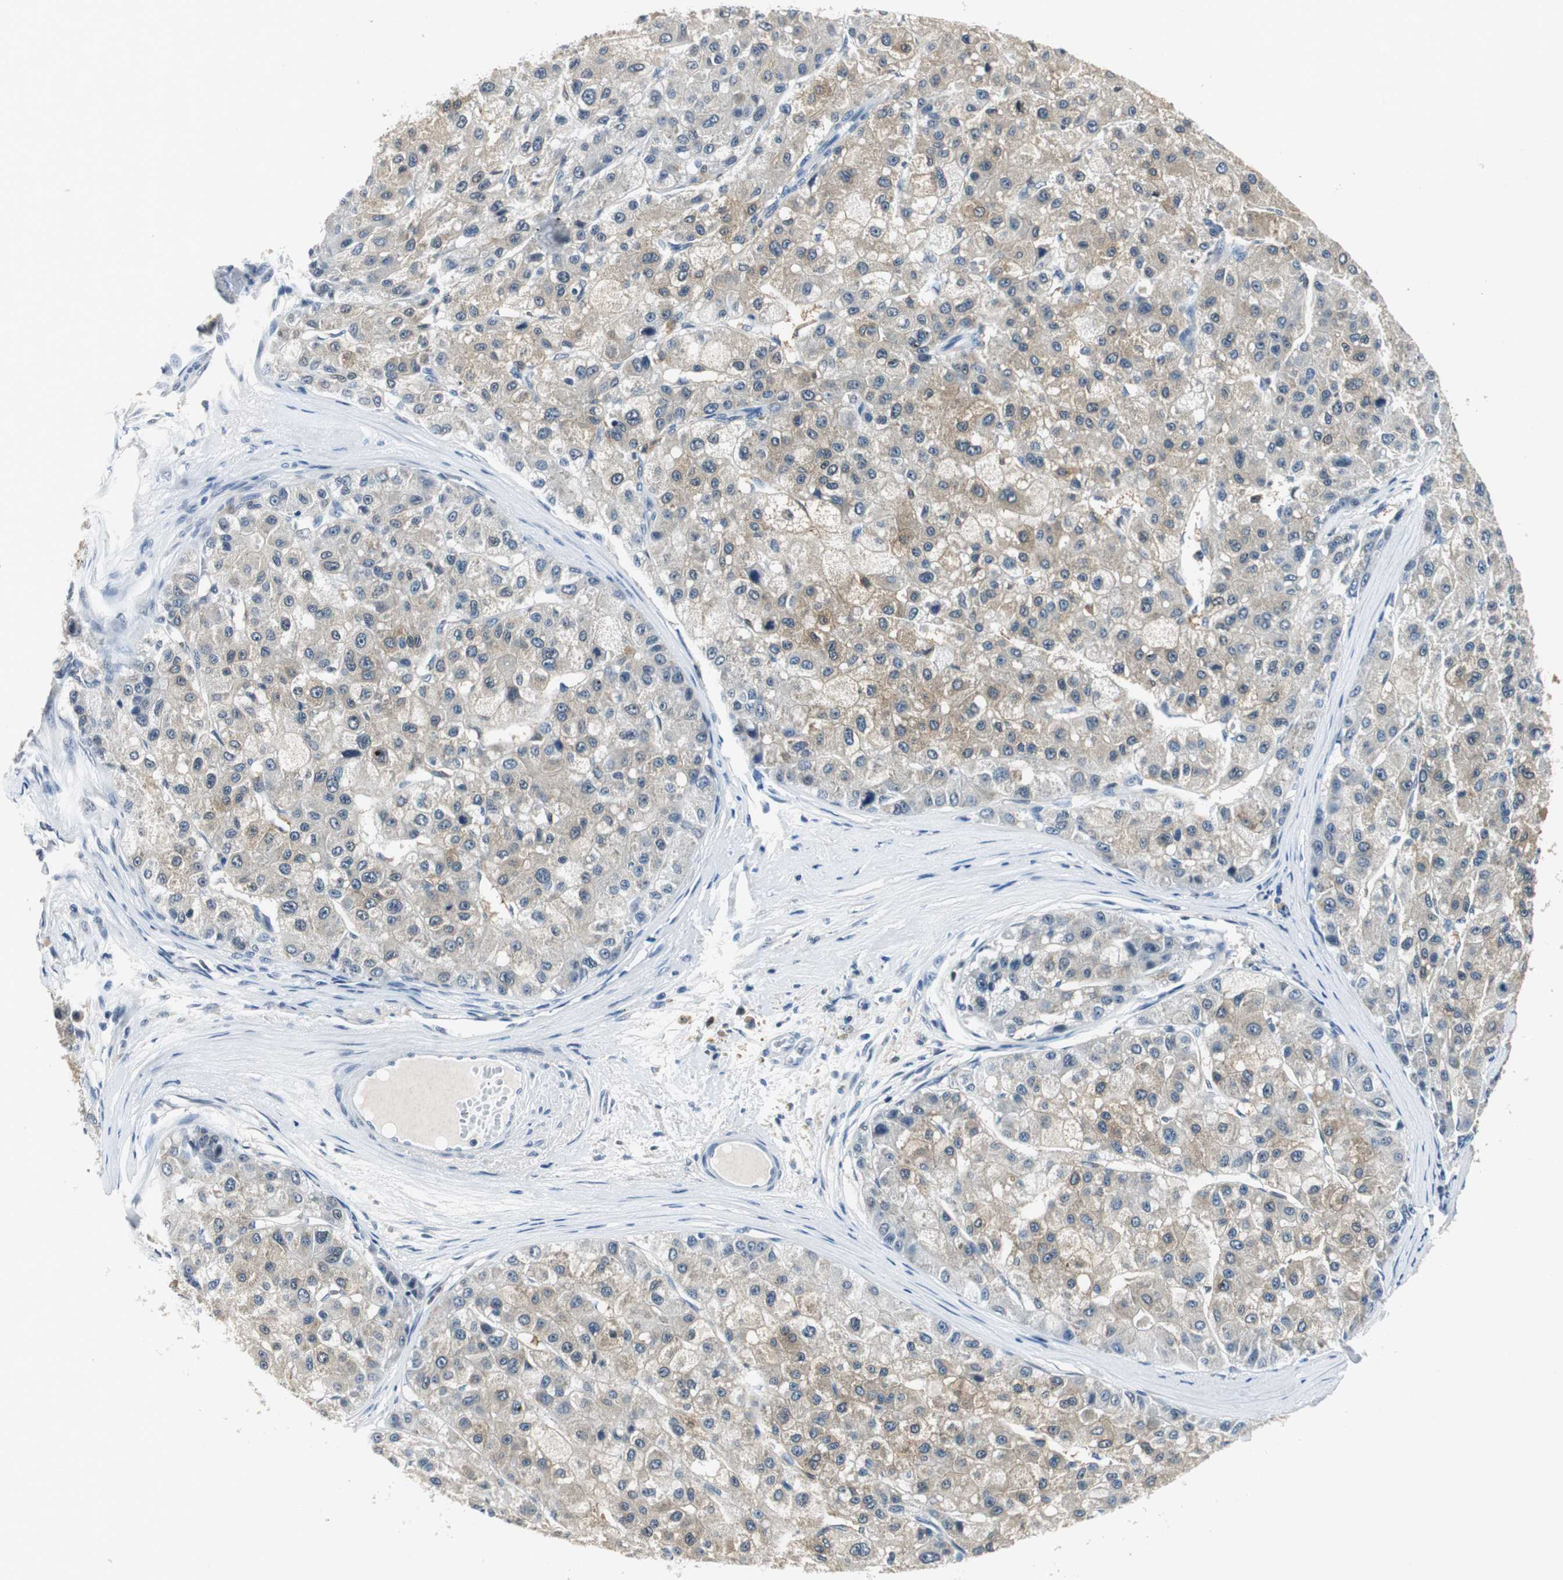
{"staining": {"intensity": "weak", "quantity": ">75%", "location": "cytoplasmic/membranous"}, "tissue": "liver cancer", "cell_type": "Tumor cells", "image_type": "cancer", "snomed": [{"axis": "morphology", "description": "Carcinoma, Hepatocellular, NOS"}, {"axis": "topography", "description": "Liver"}], "caption": "A micrograph of liver cancer stained for a protein demonstrates weak cytoplasmic/membranous brown staining in tumor cells.", "gene": "ME1", "patient": {"sex": "male", "age": 80}}